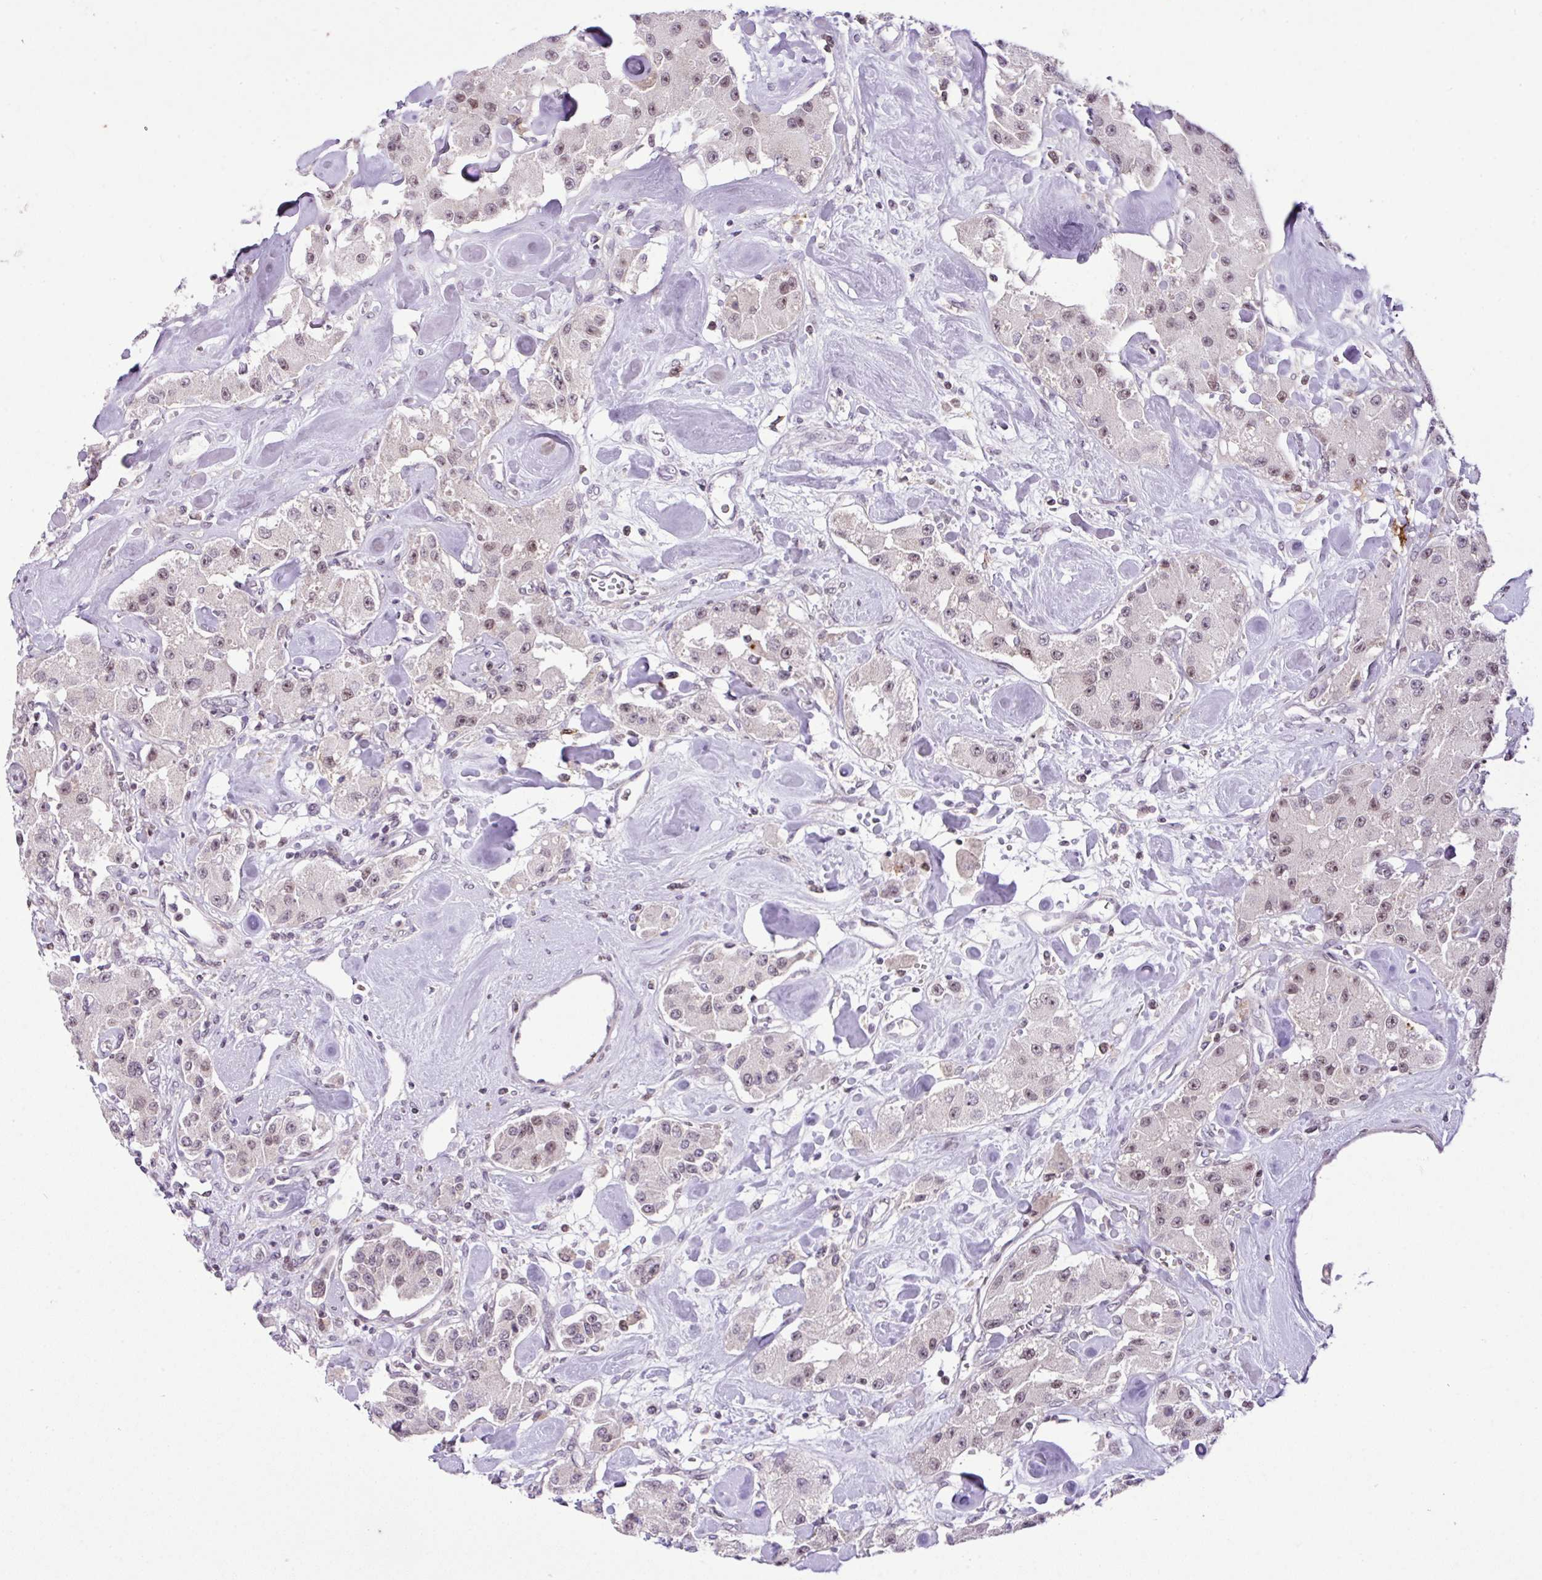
{"staining": {"intensity": "weak", "quantity": "25%-75%", "location": "nuclear"}, "tissue": "carcinoid", "cell_type": "Tumor cells", "image_type": "cancer", "snomed": [{"axis": "morphology", "description": "Carcinoid, malignant, NOS"}, {"axis": "topography", "description": "Pancreas"}], "caption": "High-power microscopy captured an immunohistochemistry (IHC) micrograph of carcinoid, revealing weak nuclear staining in about 25%-75% of tumor cells. (IHC, brightfield microscopy, high magnification).", "gene": "CCDC137", "patient": {"sex": "male", "age": 41}}